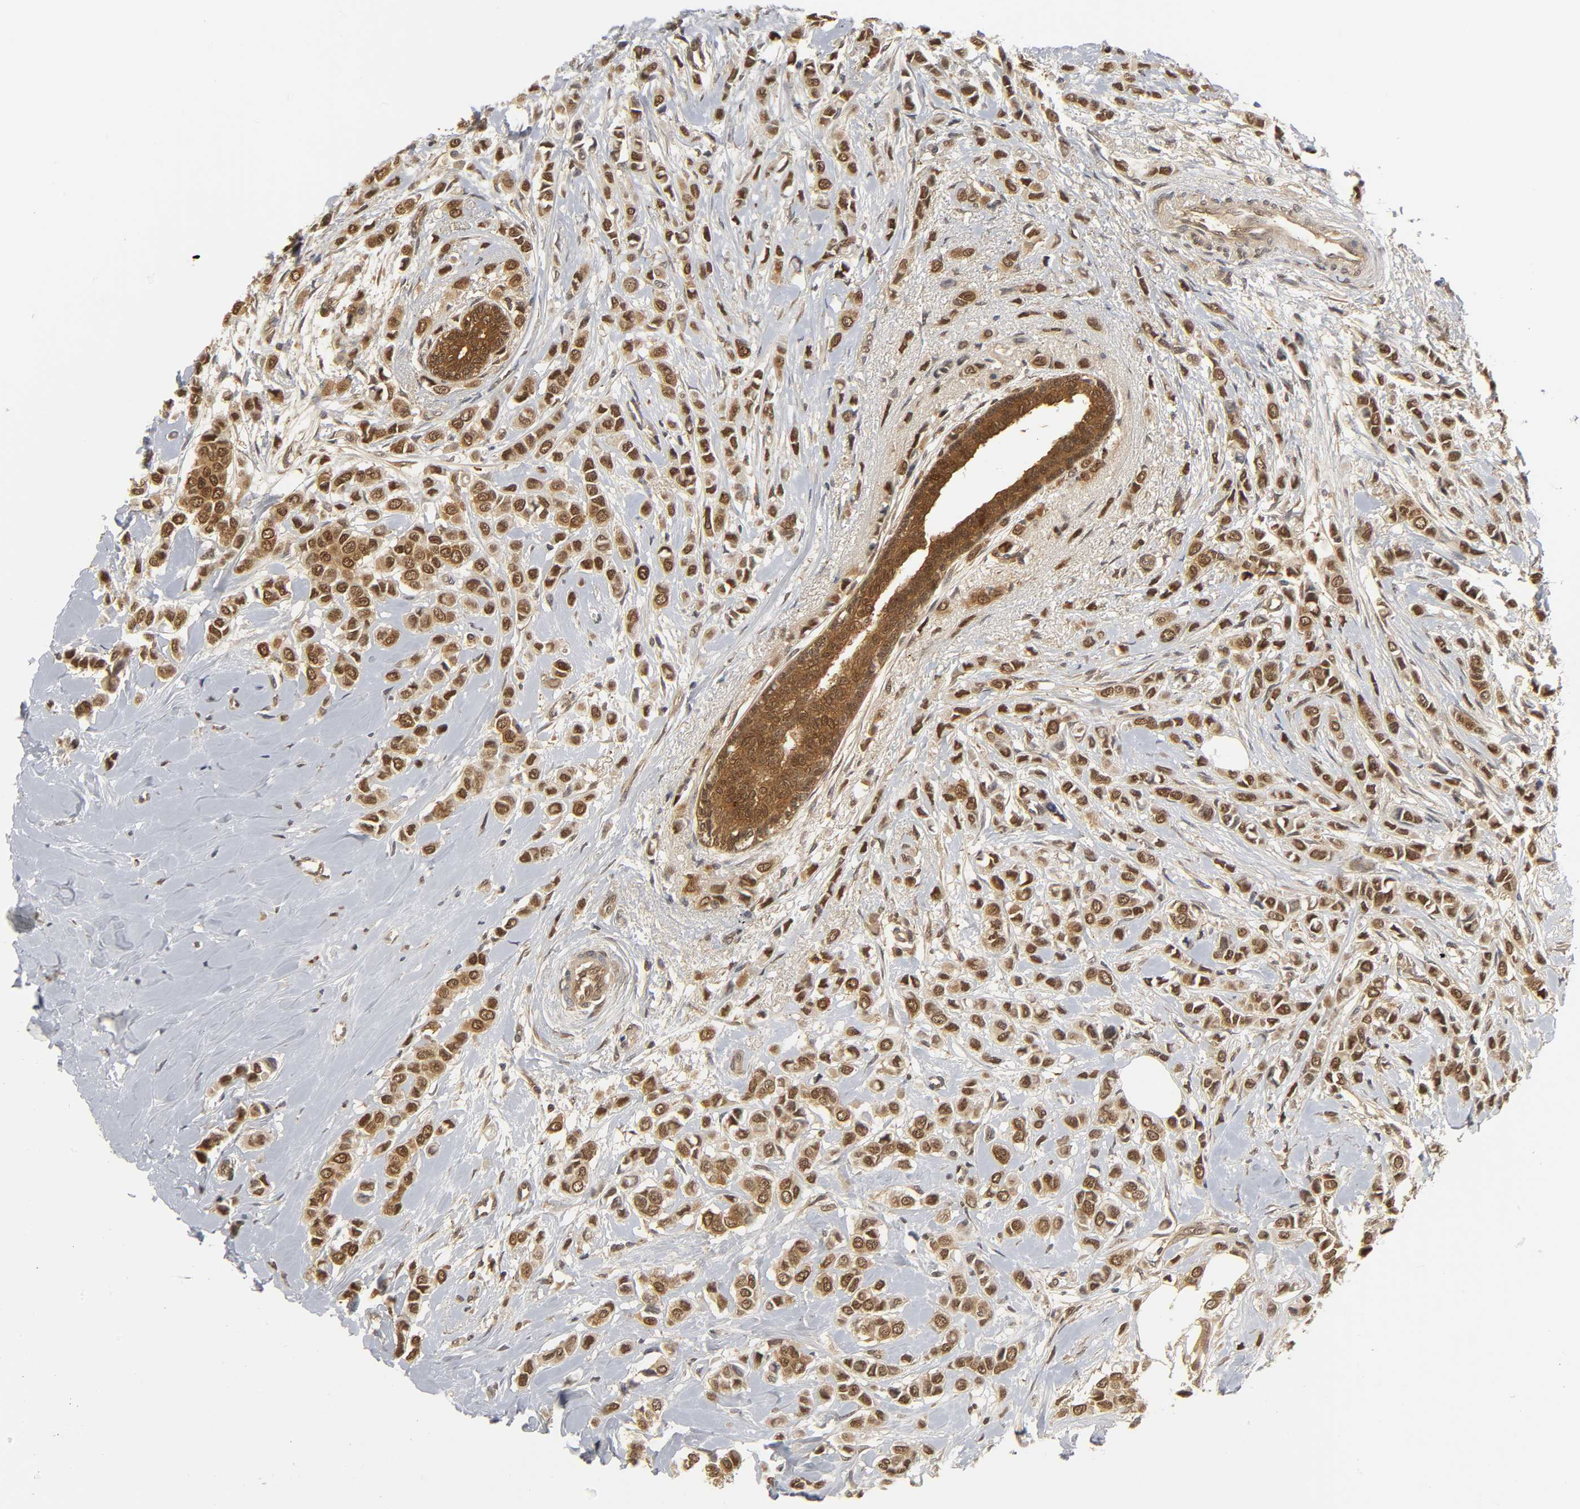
{"staining": {"intensity": "moderate", "quantity": ">75%", "location": "cytoplasmic/membranous,nuclear"}, "tissue": "breast cancer", "cell_type": "Tumor cells", "image_type": "cancer", "snomed": [{"axis": "morphology", "description": "Lobular carcinoma"}, {"axis": "topography", "description": "Breast"}], "caption": "Immunohistochemical staining of human breast lobular carcinoma shows medium levels of moderate cytoplasmic/membranous and nuclear staining in approximately >75% of tumor cells. The protein of interest is stained brown, and the nuclei are stained in blue (DAB IHC with brightfield microscopy, high magnification).", "gene": "PARK7", "patient": {"sex": "female", "age": 51}}